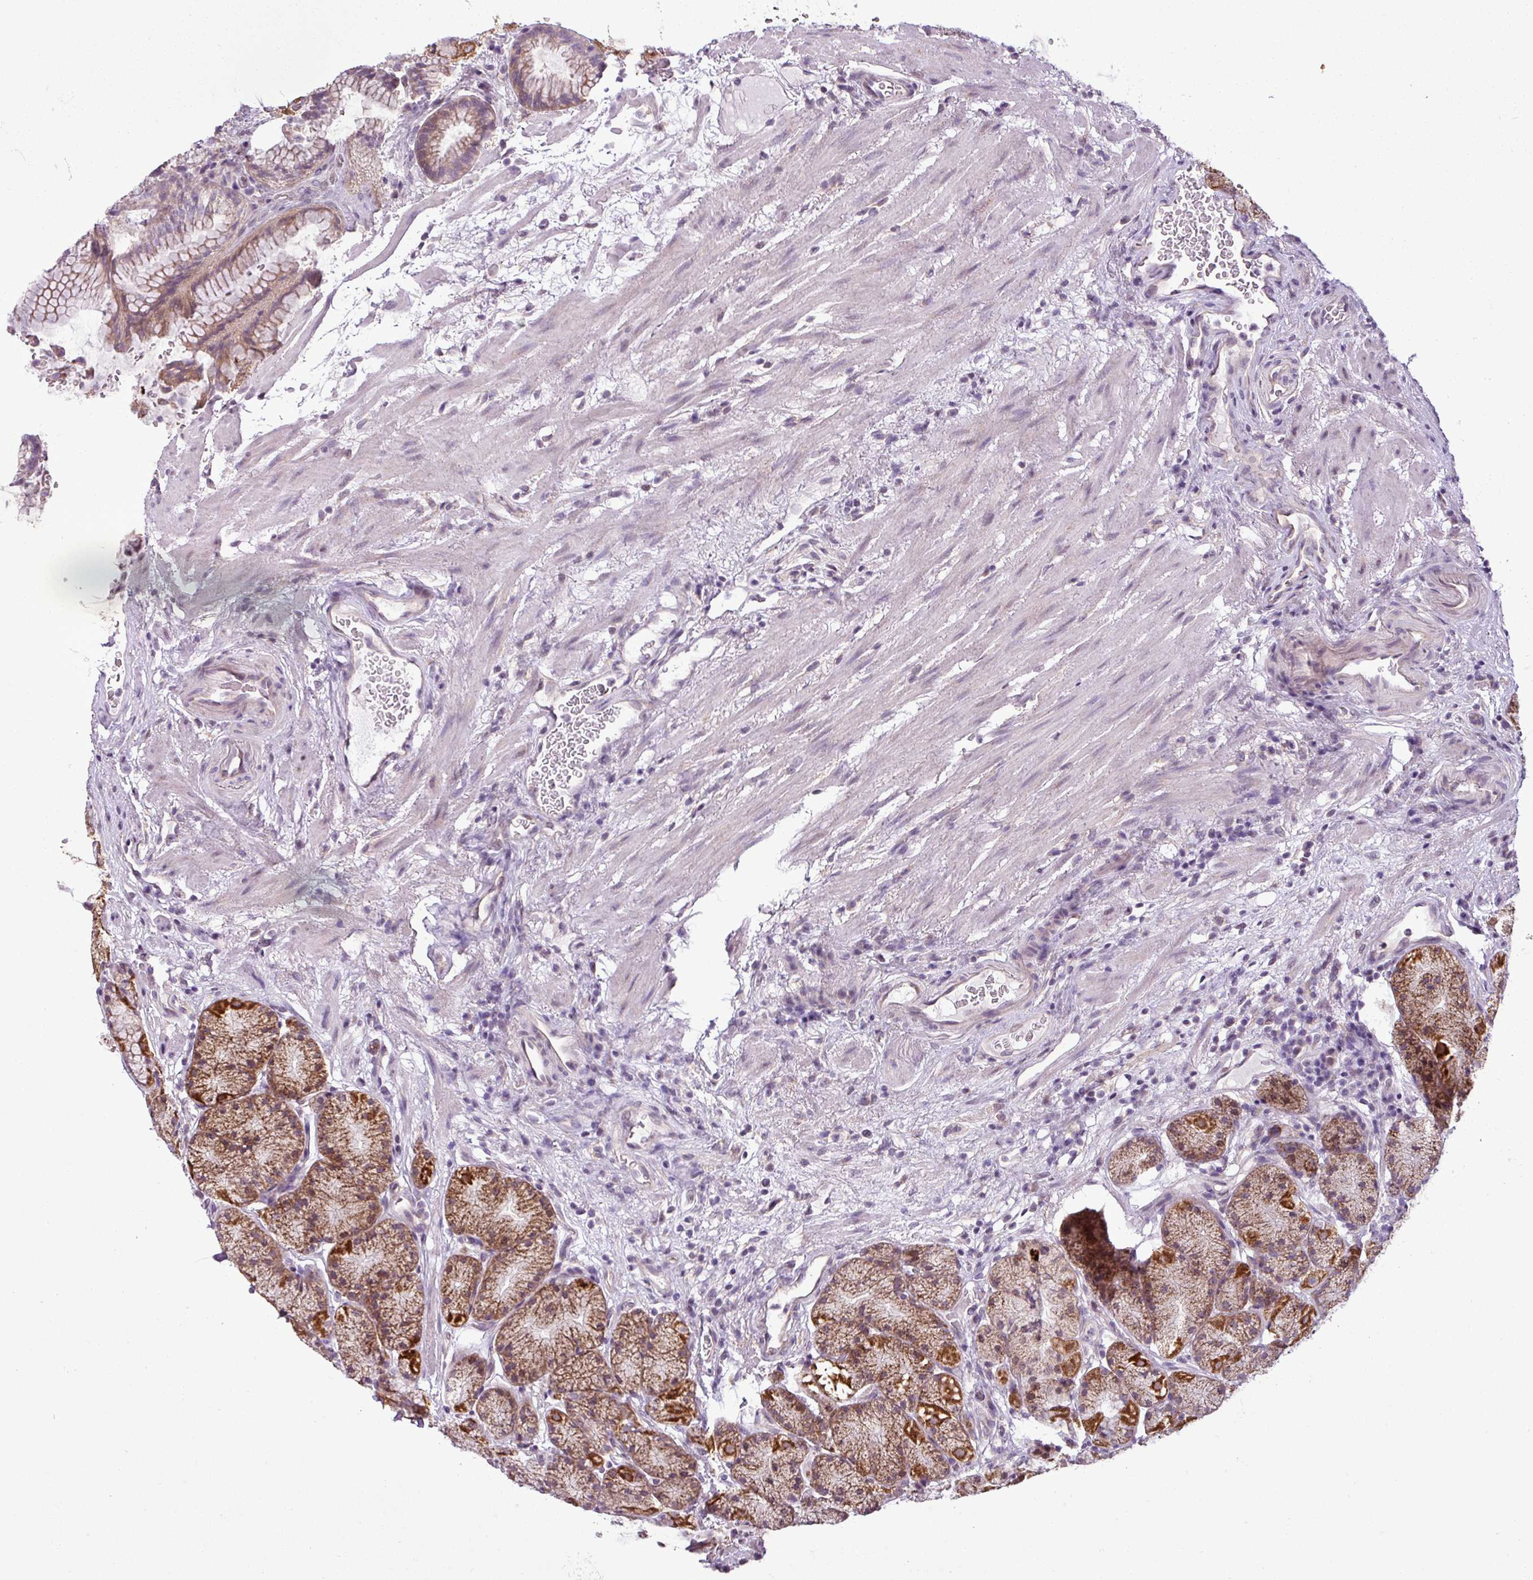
{"staining": {"intensity": "strong", "quantity": "25%-75%", "location": "cytoplasmic/membranous"}, "tissue": "stomach", "cell_type": "Glandular cells", "image_type": "normal", "snomed": [{"axis": "morphology", "description": "Normal tissue, NOS"}, {"axis": "topography", "description": "Stomach"}], "caption": "Protein expression analysis of normal stomach shows strong cytoplasmic/membranous staining in about 25%-75% of glandular cells. (DAB IHC, brown staining for protein, blue staining for nuclei).", "gene": "GPT2", "patient": {"sex": "male", "age": 63}}